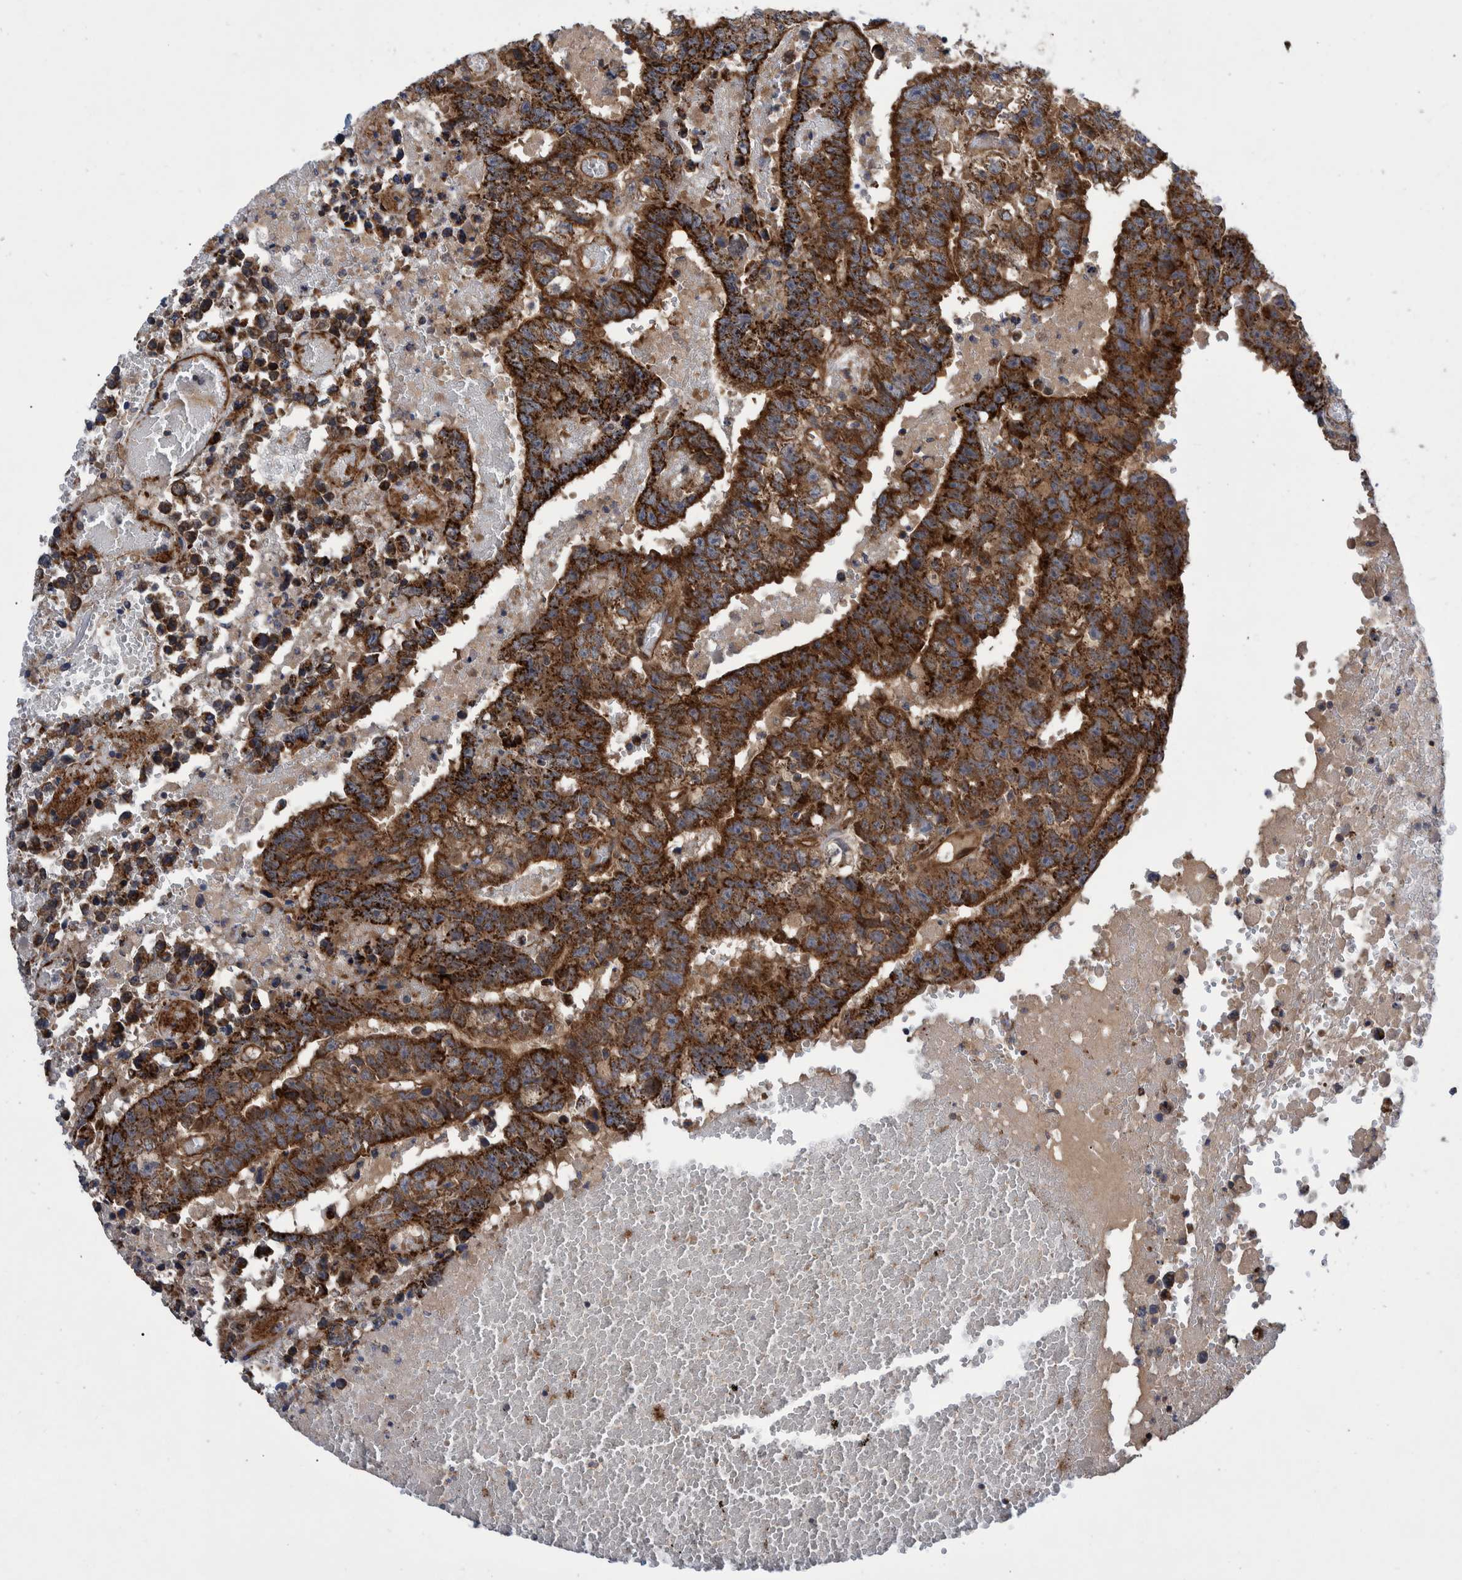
{"staining": {"intensity": "strong", "quantity": ">75%", "location": "cytoplasmic/membranous"}, "tissue": "testis cancer", "cell_type": "Tumor cells", "image_type": "cancer", "snomed": [{"axis": "morphology", "description": "Carcinoma, Embryonal, NOS"}, {"axis": "topography", "description": "Testis"}], "caption": "Approximately >75% of tumor cells in human embryonal carcinoma (testis) display strong cytoplasmic/membranous protein expression as visualized by brown immunohistochemical staining.", "gene": "GRPEL2", "patient": {"sex": "male", "age": 25}}